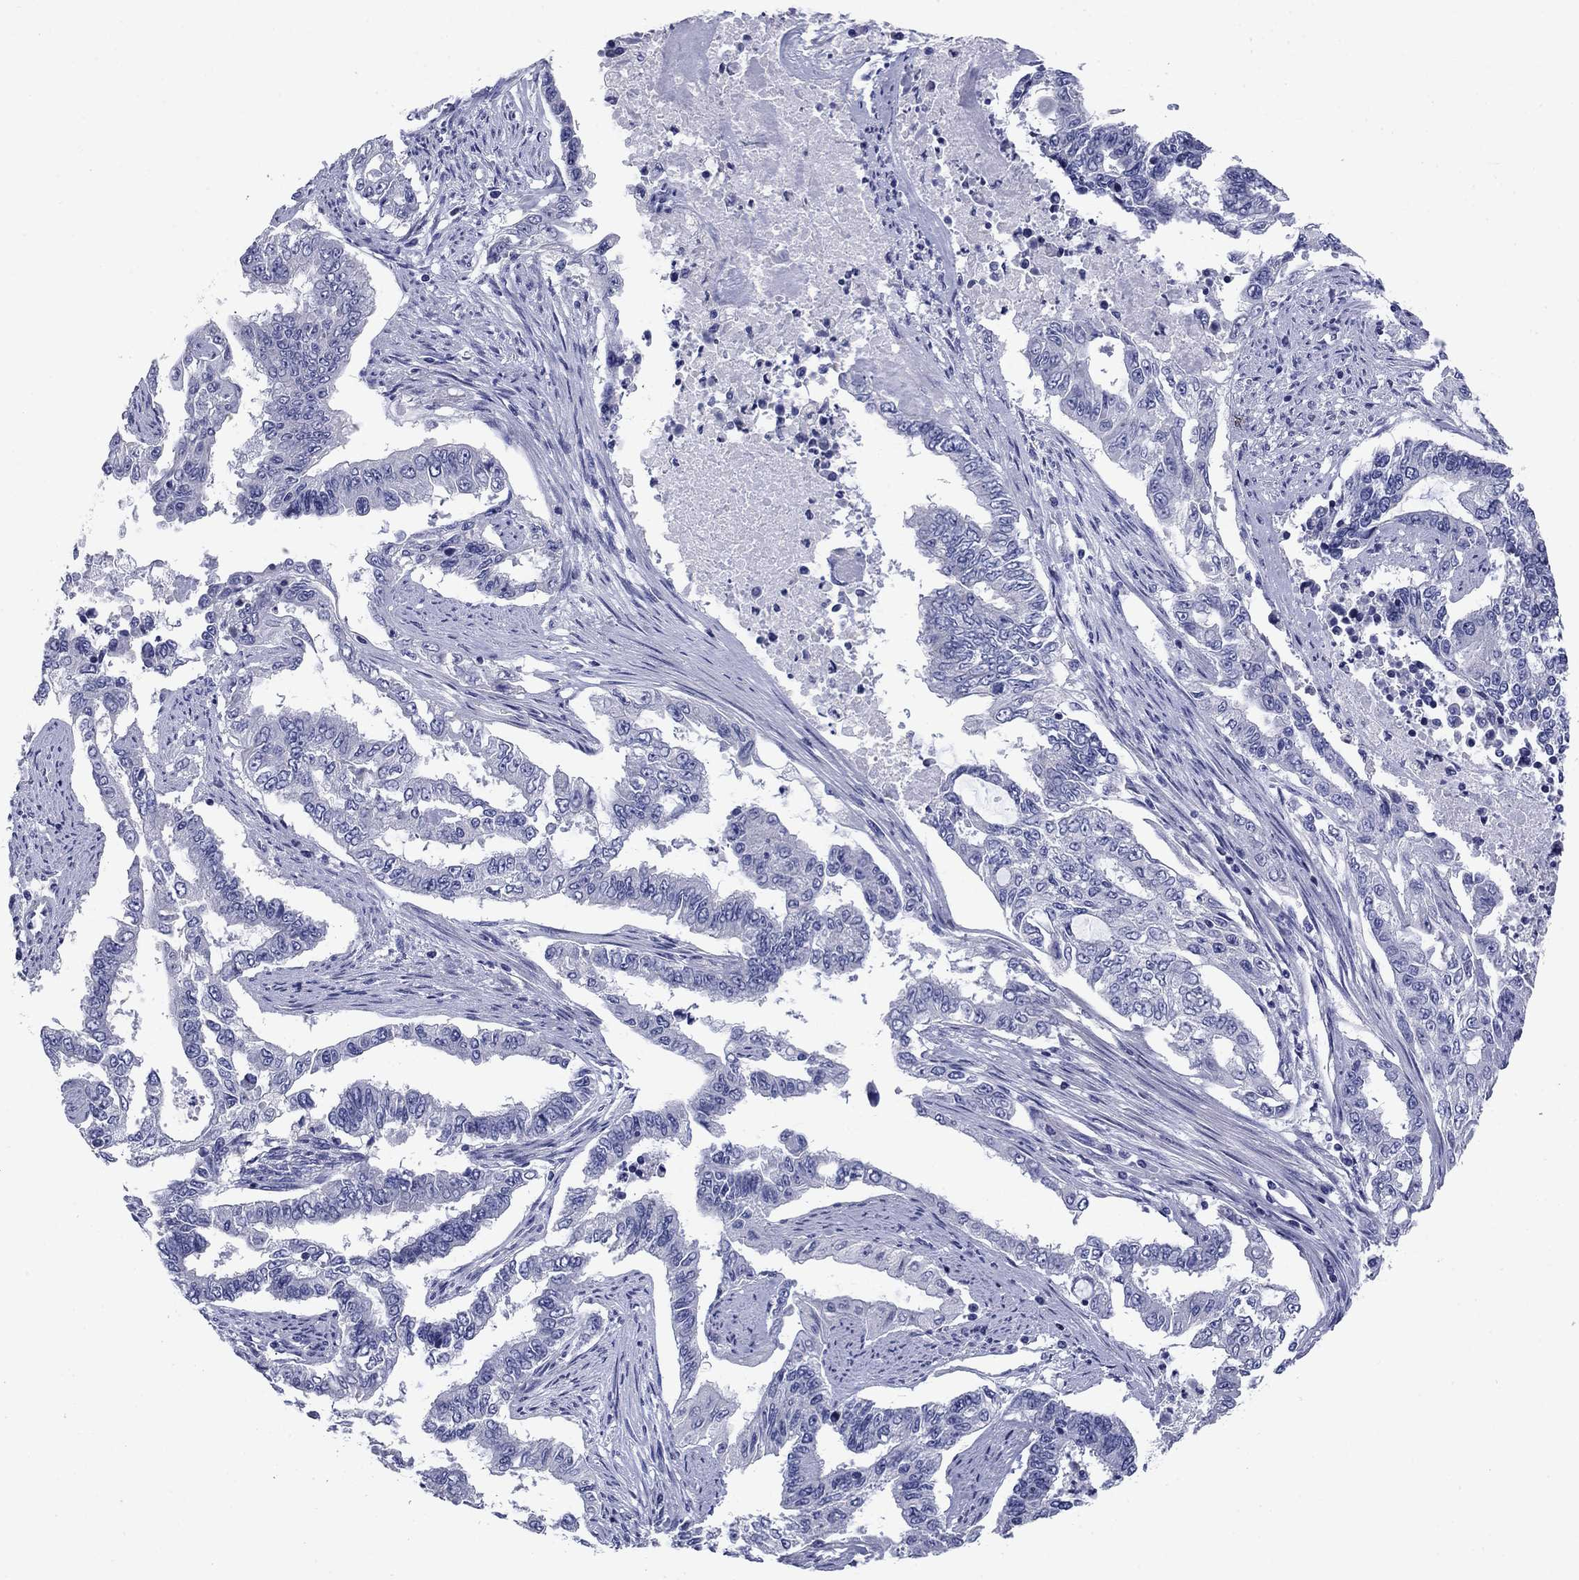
{"staining": {"intensity": "negative", "quantity": "none", "location": "none"}, "tissue": "endometrial cancer", "cell_type": "Tumor cells", "image_type": "cancer", "snomed": [{"axis": "morphology", "description": "Adenocarcinoma, NOS"}, {"axis": "topography", "description": "Uterus"}], "caption": "Tumor cells show no significant protein expression in endometrial cancer. The staining is performed using DAB brown chromogen with nuclei counter-stained in using hematoxylin.", "gene": "PRKCG", "patient": {"sex": "female", "age": 59}}